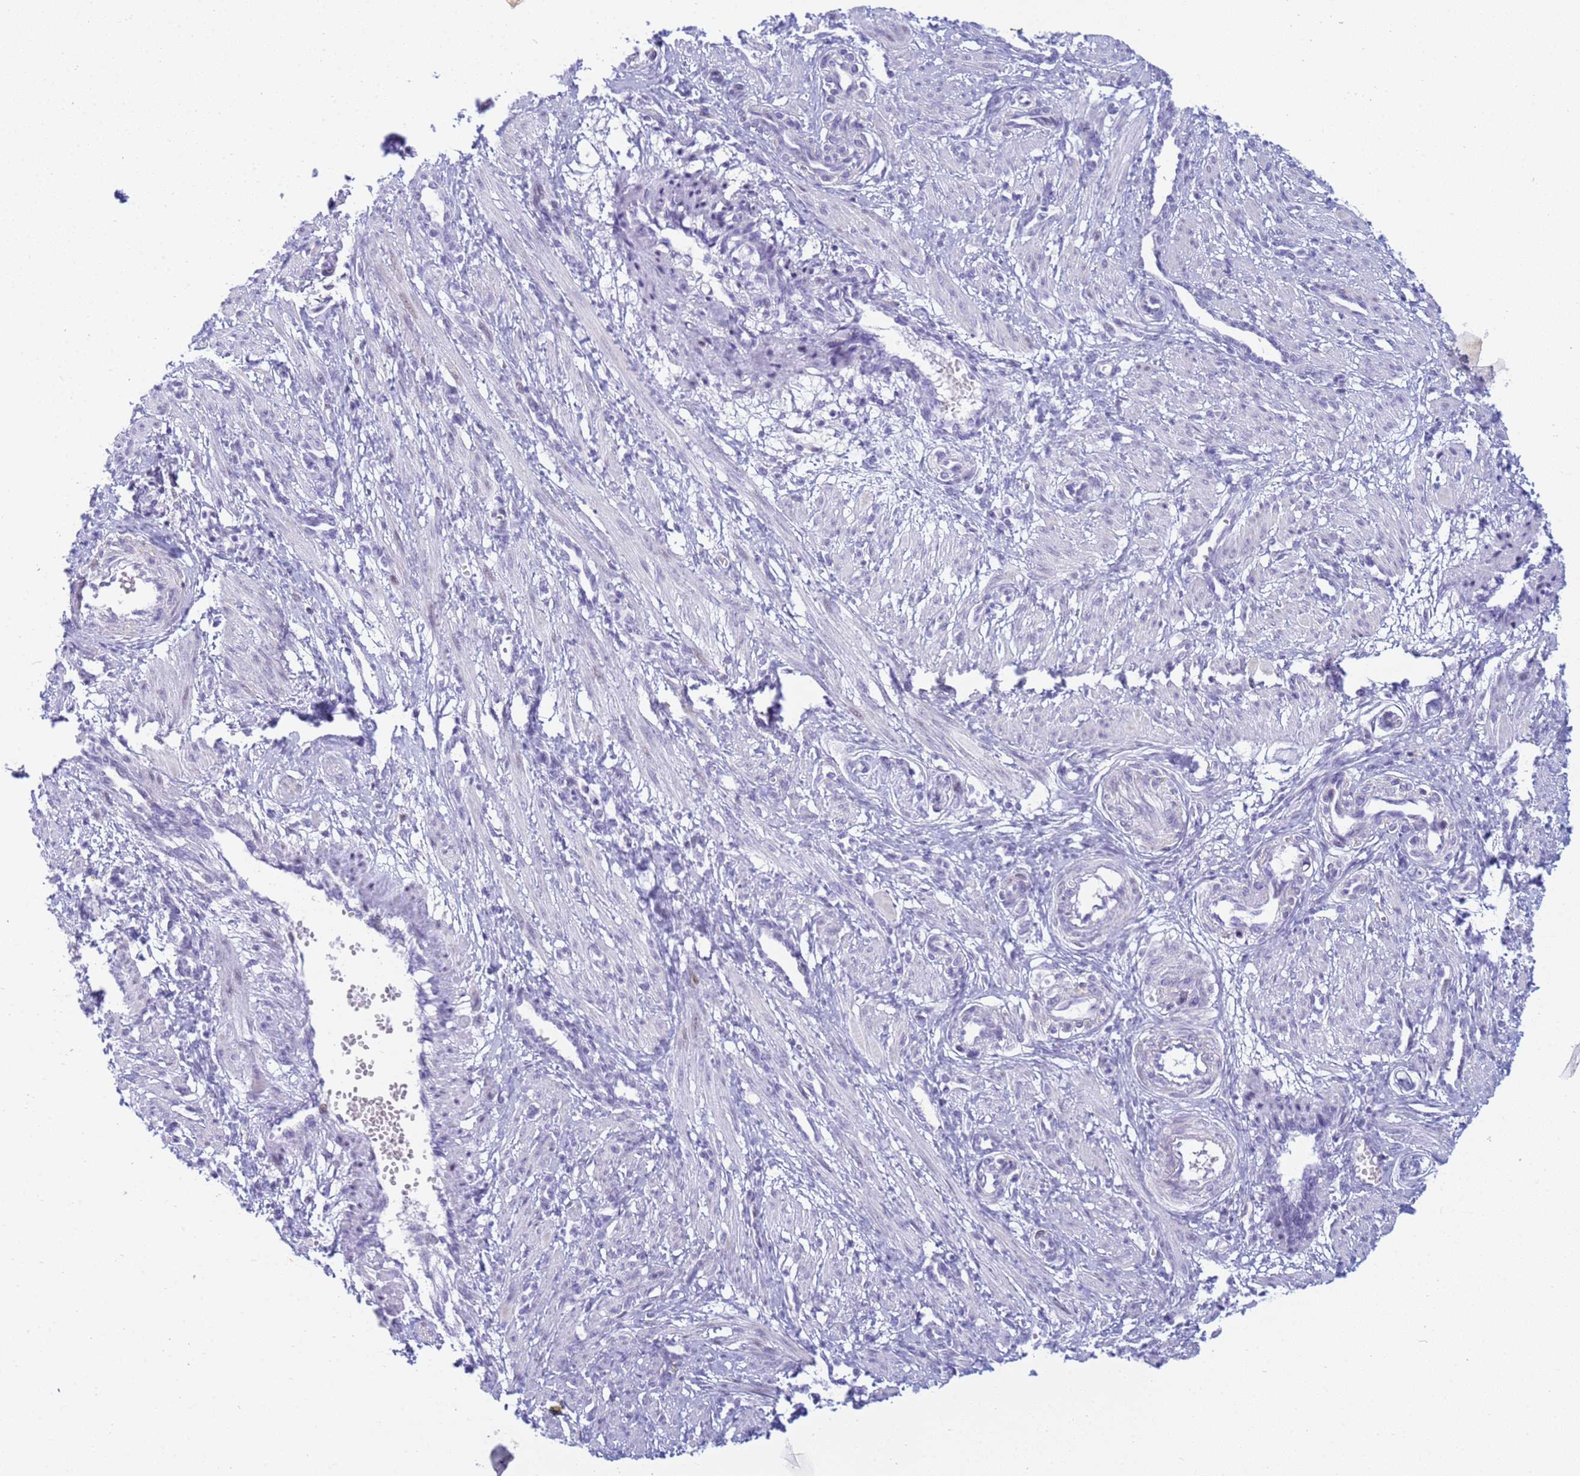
{"staining": {"intensity": "negative", "quantity": "none", "location": "none"}, "tissue": "smooth muscle", "cell_type": "Smooth muscle cells", "image_type": "normal", "snomed": [{"axis": "morphology", "description": "Normal tissue, NOS"}, {"axis": "topography", "description": "Endometrium"}], "caption": "A high-resolution histopathology image shows immunohistochemistry staining of benign smooth muscle, which shows no significant staining in smooth muscle cells. (Brightfield microscopy of DAB (3,3'-diaminobenzidine) IHC at high magnification).", "gene": "SNX20", "patient": {"sex": "female", "age": 33}}